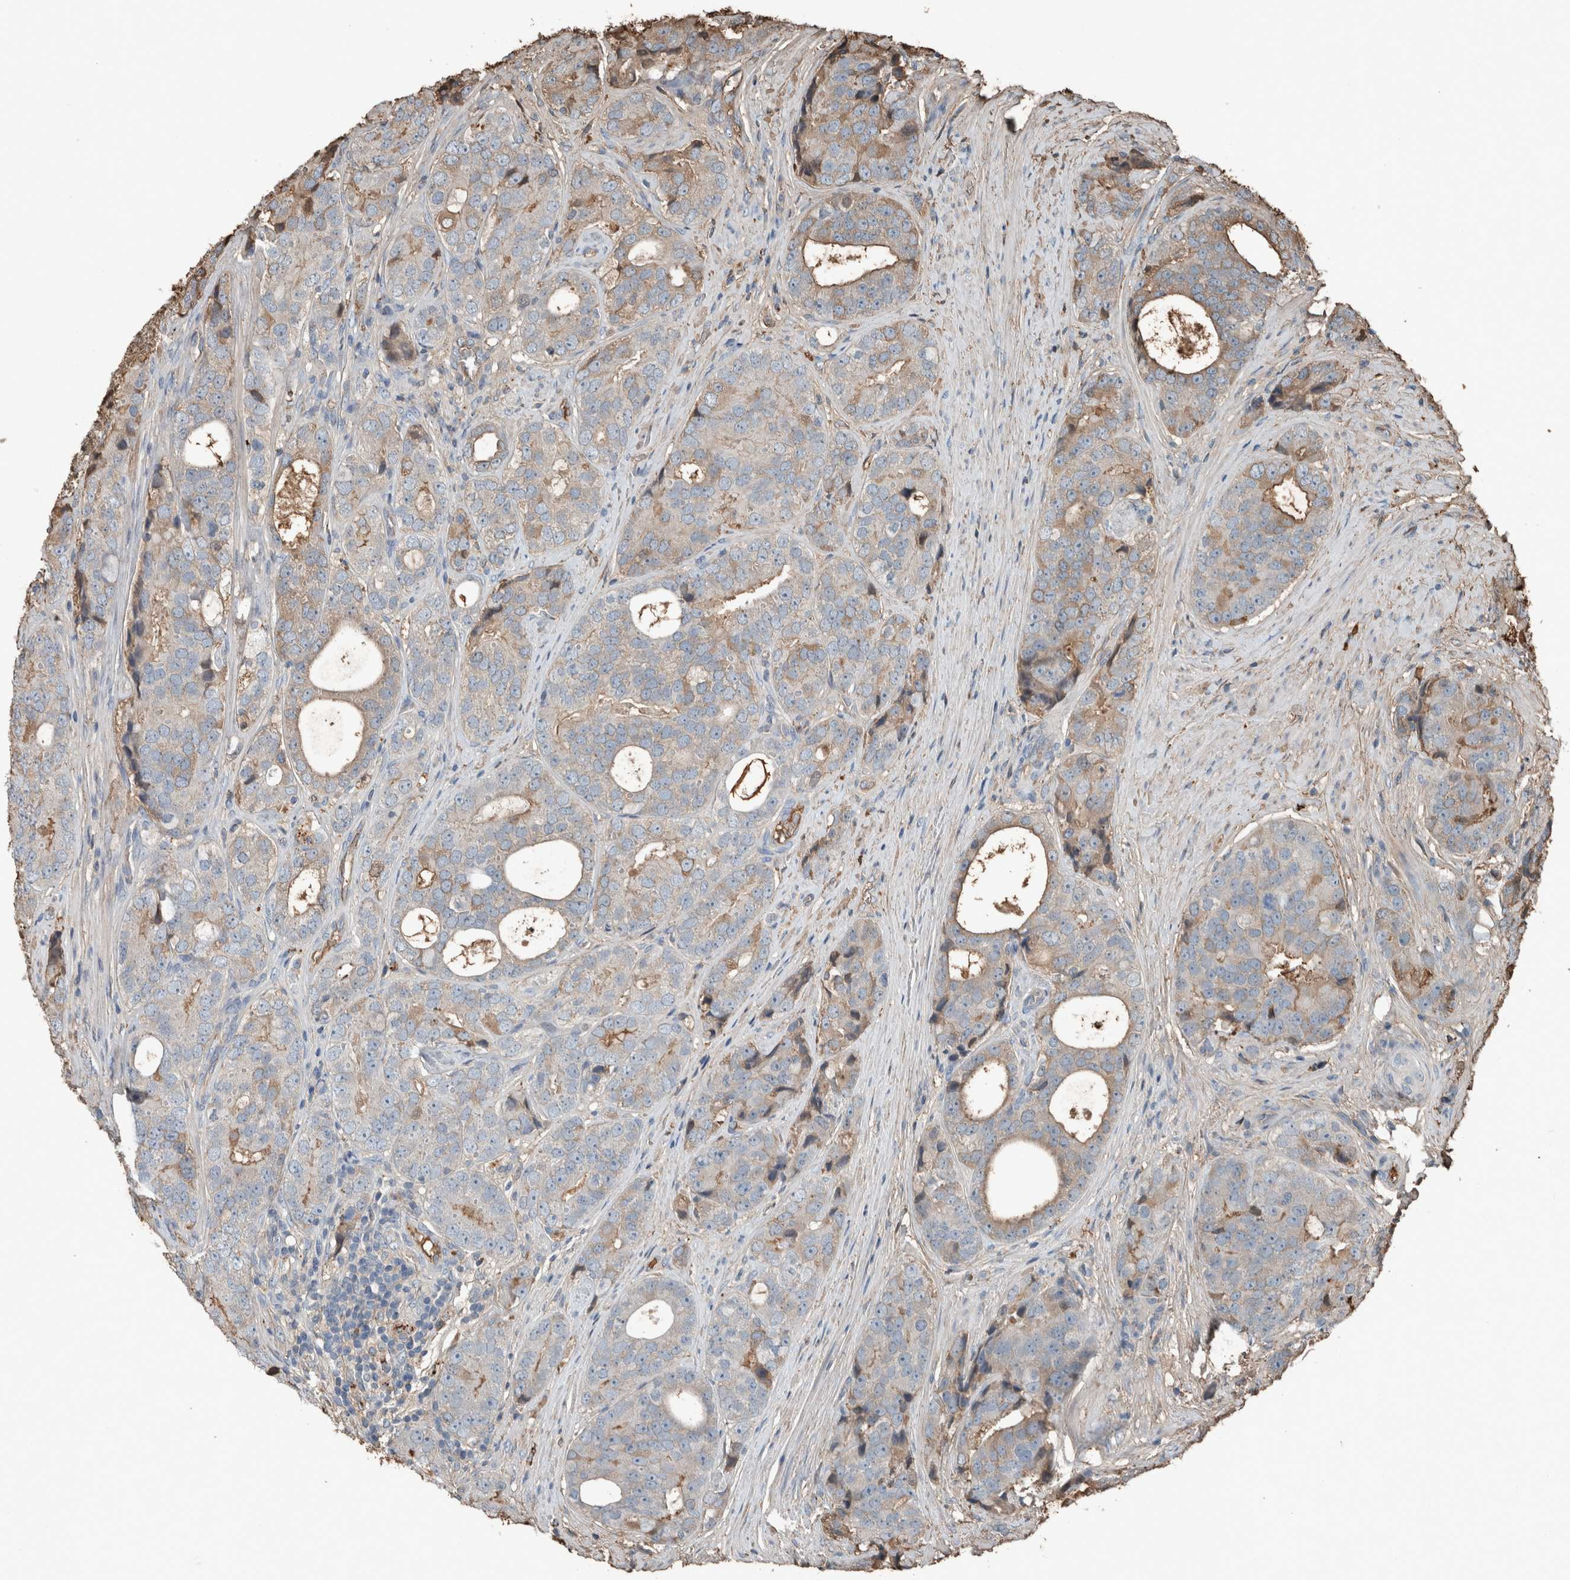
{"staining": {"intensity": "moderate", "quantity": "<25%", "location": "cytoplasmic/membranous"}, "tissue": "prostate cancer", "cell_type": "Tumor cells", "image_type": "cancer", "snomed": [{"axis": "morphology", "description": "Adenocarcinoma, High grade"}, {"axis": "topography", "description": "Prostate"}], "caption": "Tumor cells reveal low levels of moderate cytoplasmic/membranous staining in approximately <25% of cells in prostate cancer. (DAB = brown stain, brightfield microscopy at high magnification).", "gene": "USP34", "patient": {"sex": "male", "age": 56}}